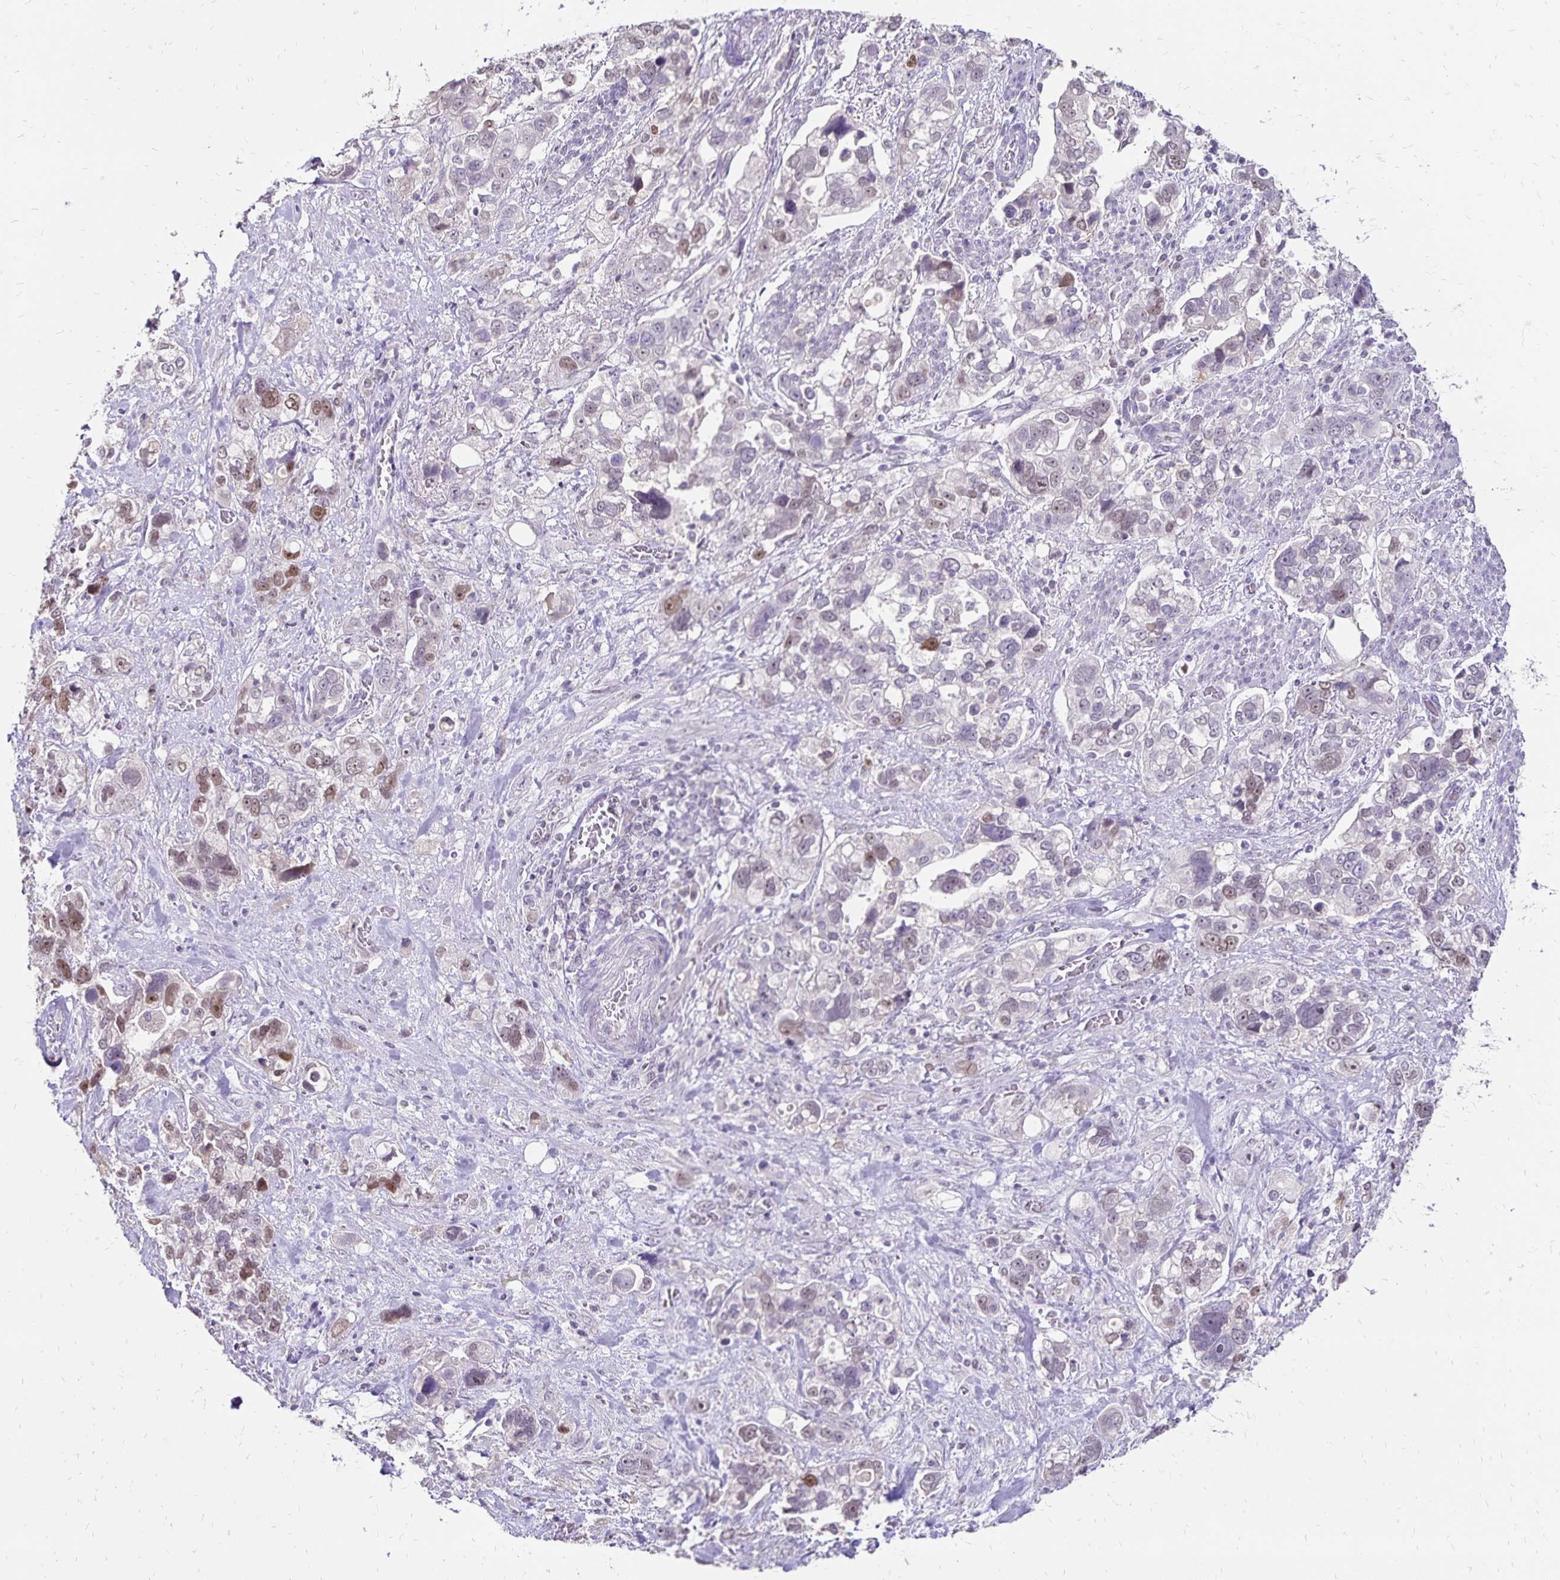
{"staining": {"intensity": "moderate", "quantity": "<25%", "location": "nuclear"}, "tissue": "stomach cancer", "cell_type": "Tumor cells", "image_type": "cancer", "snomed": [{"axis": "morphology", "description": "Adenocarcinoma, NOS"}, {"axis": "topography", "description": "Stomach, upper"}], "caption": "A low amount of moderate nuclear positivity is seen in approximately <25% of tumor cells in stomach adenocarcinoma tissue.", "gene": "POLB", "patient": {"sex": "female", "age": 81}}